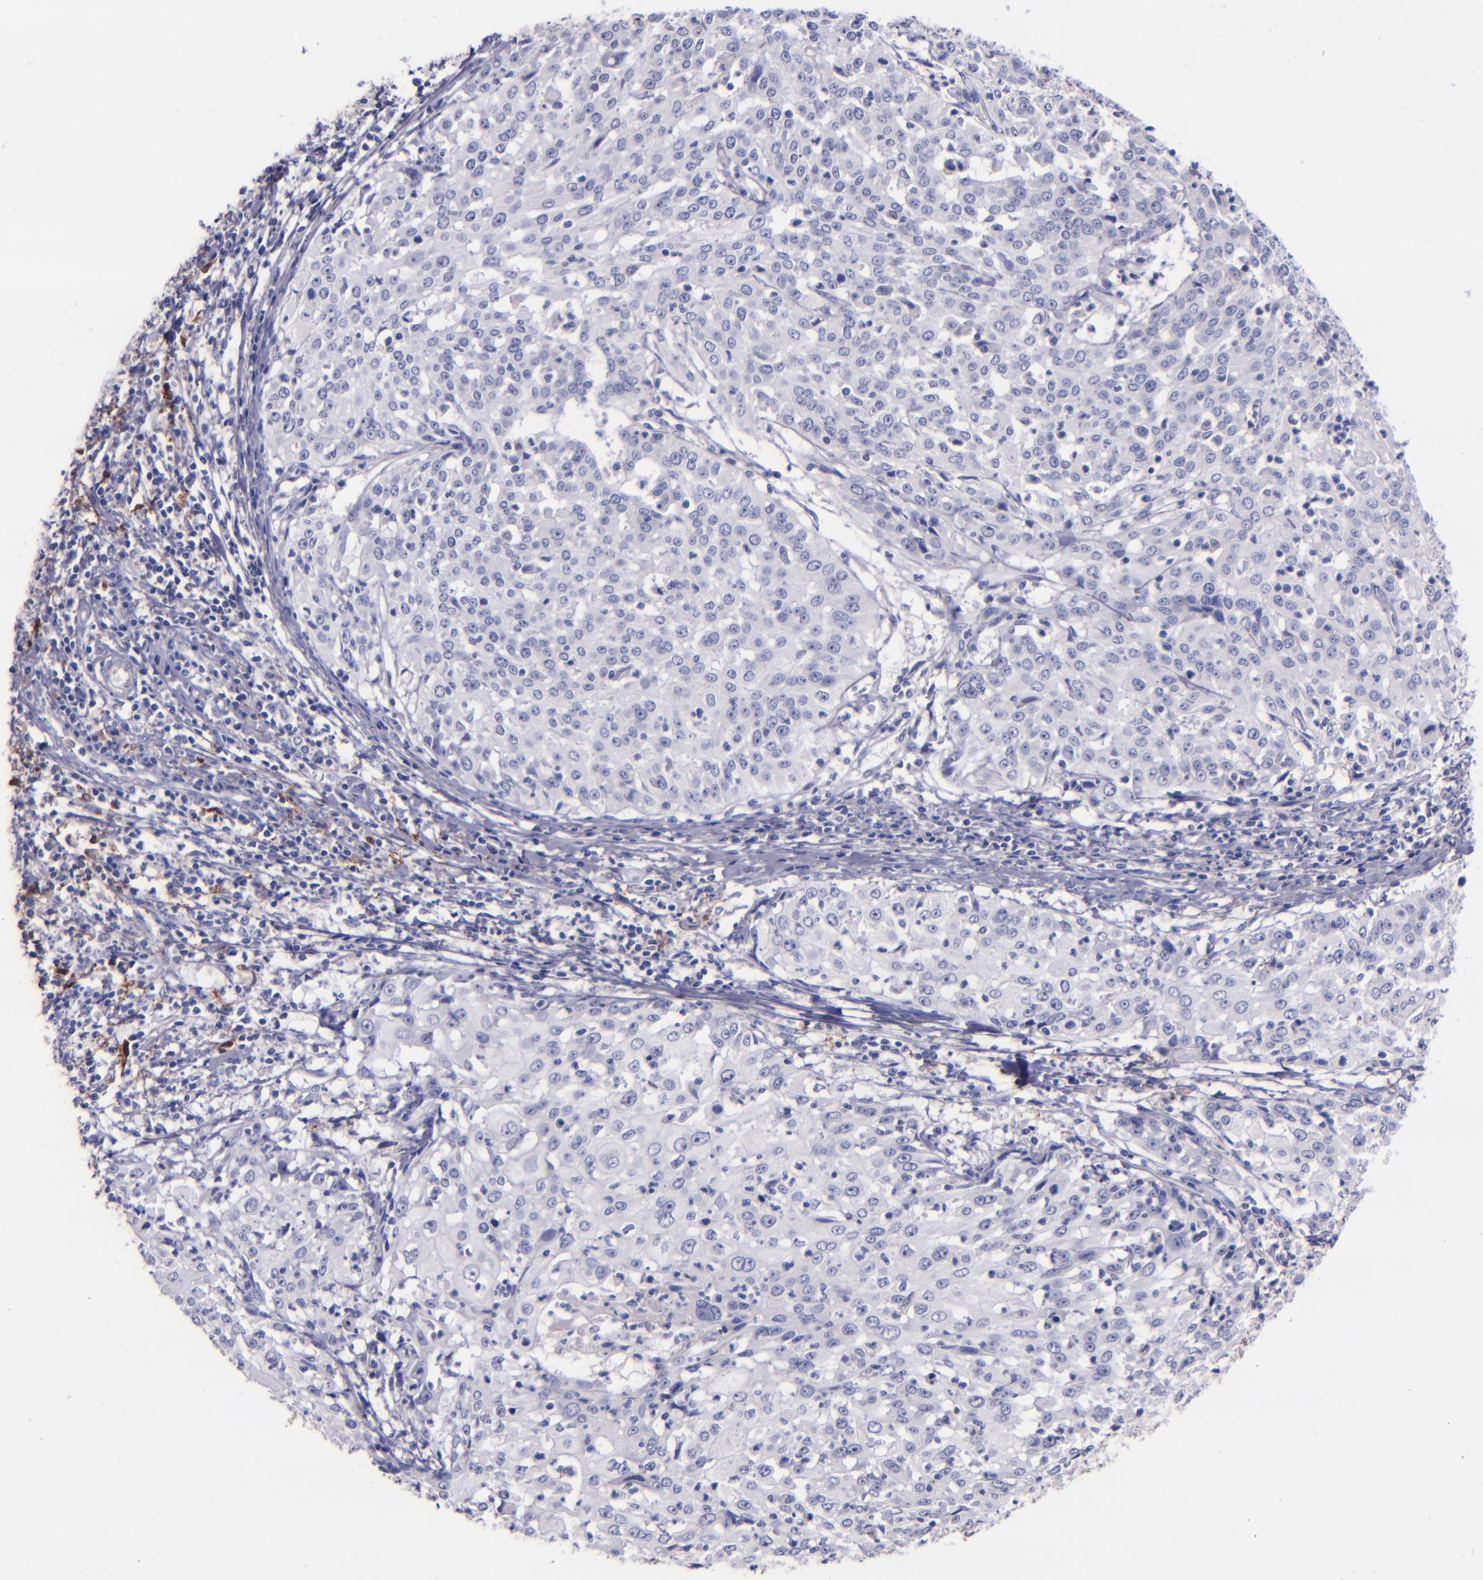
{"staining": {"intensity": "negative", "quantity": "none", "location": "none"}, "tissue": "cervical cancer", "cell_type": "Tumor cells", "image_type": "cancer", "snomed": [{"axis": "morphology", "description": "Squamous cell carcinoma, NOS"}, {"axis": "topography", "description": "Cervix"}], "caption": "Micrograph shows no significant protein staining in tumor cells of squamous cell carcinoma (cervical). The staining was performed using DAB to visualize the protein expression in brown, while the nuclei were stained in blue with hematoxylin (Magnification: 20x).", "gene": "F13A1", "patient": {"sex": "female", "age": 39}}